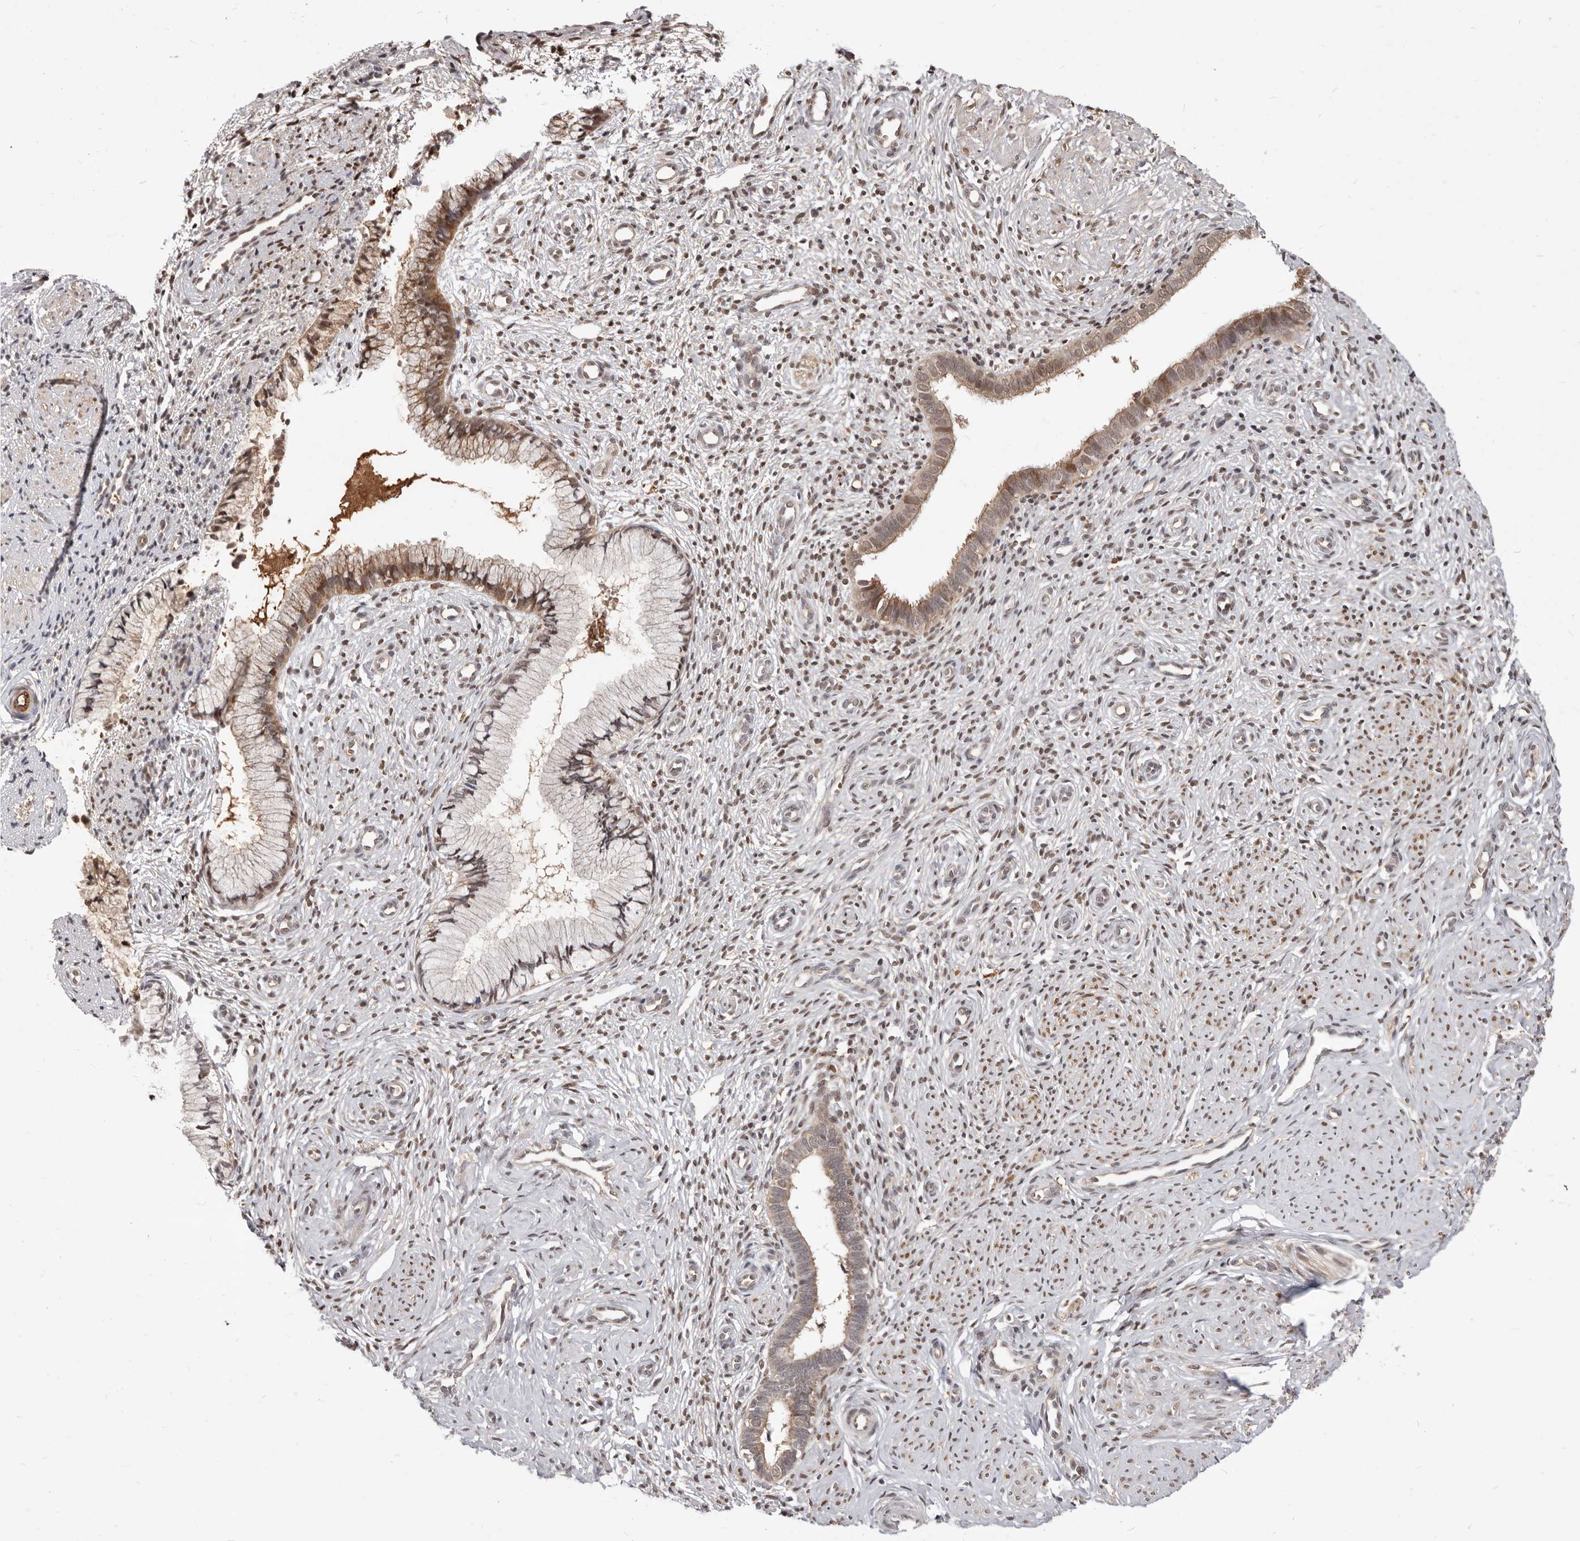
{"staining": {"intensity": "moderate", "quantity": ">75%", "location": "cytoplasmic/membranous,nuclear"}, "tissue": "cervix", "cell_type": "Glandular cells", "image_type": "normal", "snomed": [{"axis": "morphology", "description": "Normal tissue, NOS"}, {"axis": "topography", "description": "Cervix"}], "caption": "Immunohistochemistry (IHC) (DAB) staining of normal cervix reveals moderate cytoplasmic/membranous,nuclear protein expression in approximately >75% of glandular cells.", "gene": "NCOA3", "patient": {"sex": "female", "age": 27}}